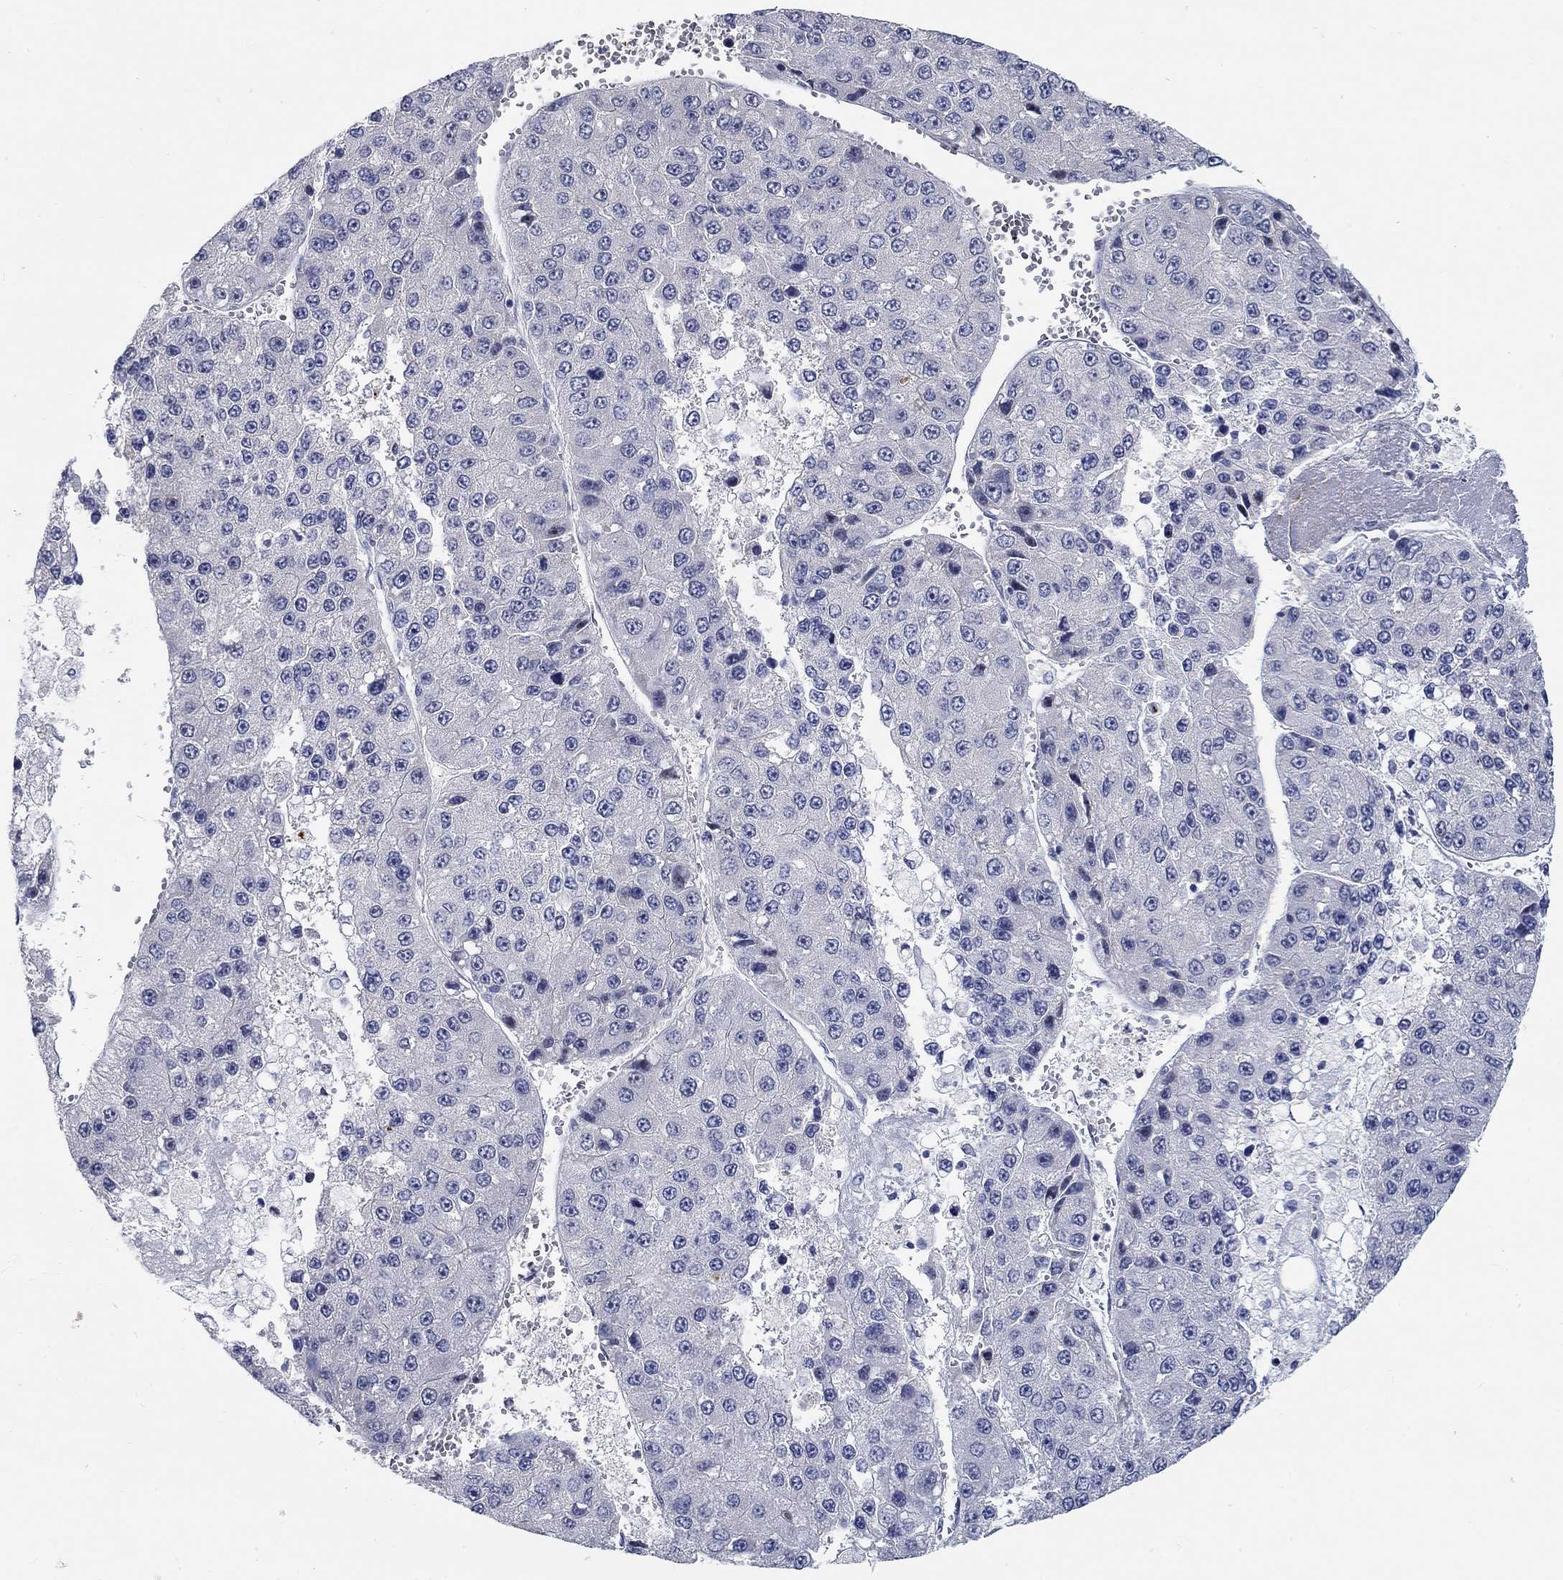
{"staining": {"intensity": "negative", "quantity": "none", "location": "none"}, "tissue": "liver cancer", "cell_type": "Tumor cells", "image_type": "cancer", "snomed": [{"axis": "morphology", "description": "Carcinoma, Hepatocellular, NOS"}, {"axis": "topography", "description": "Liver"}], "caption": "Tumor cells show no significant expression in liver hepatocellular carcinoma.", "gene": "SMIM18", "patient": {"sex": "female", "age": 73}}